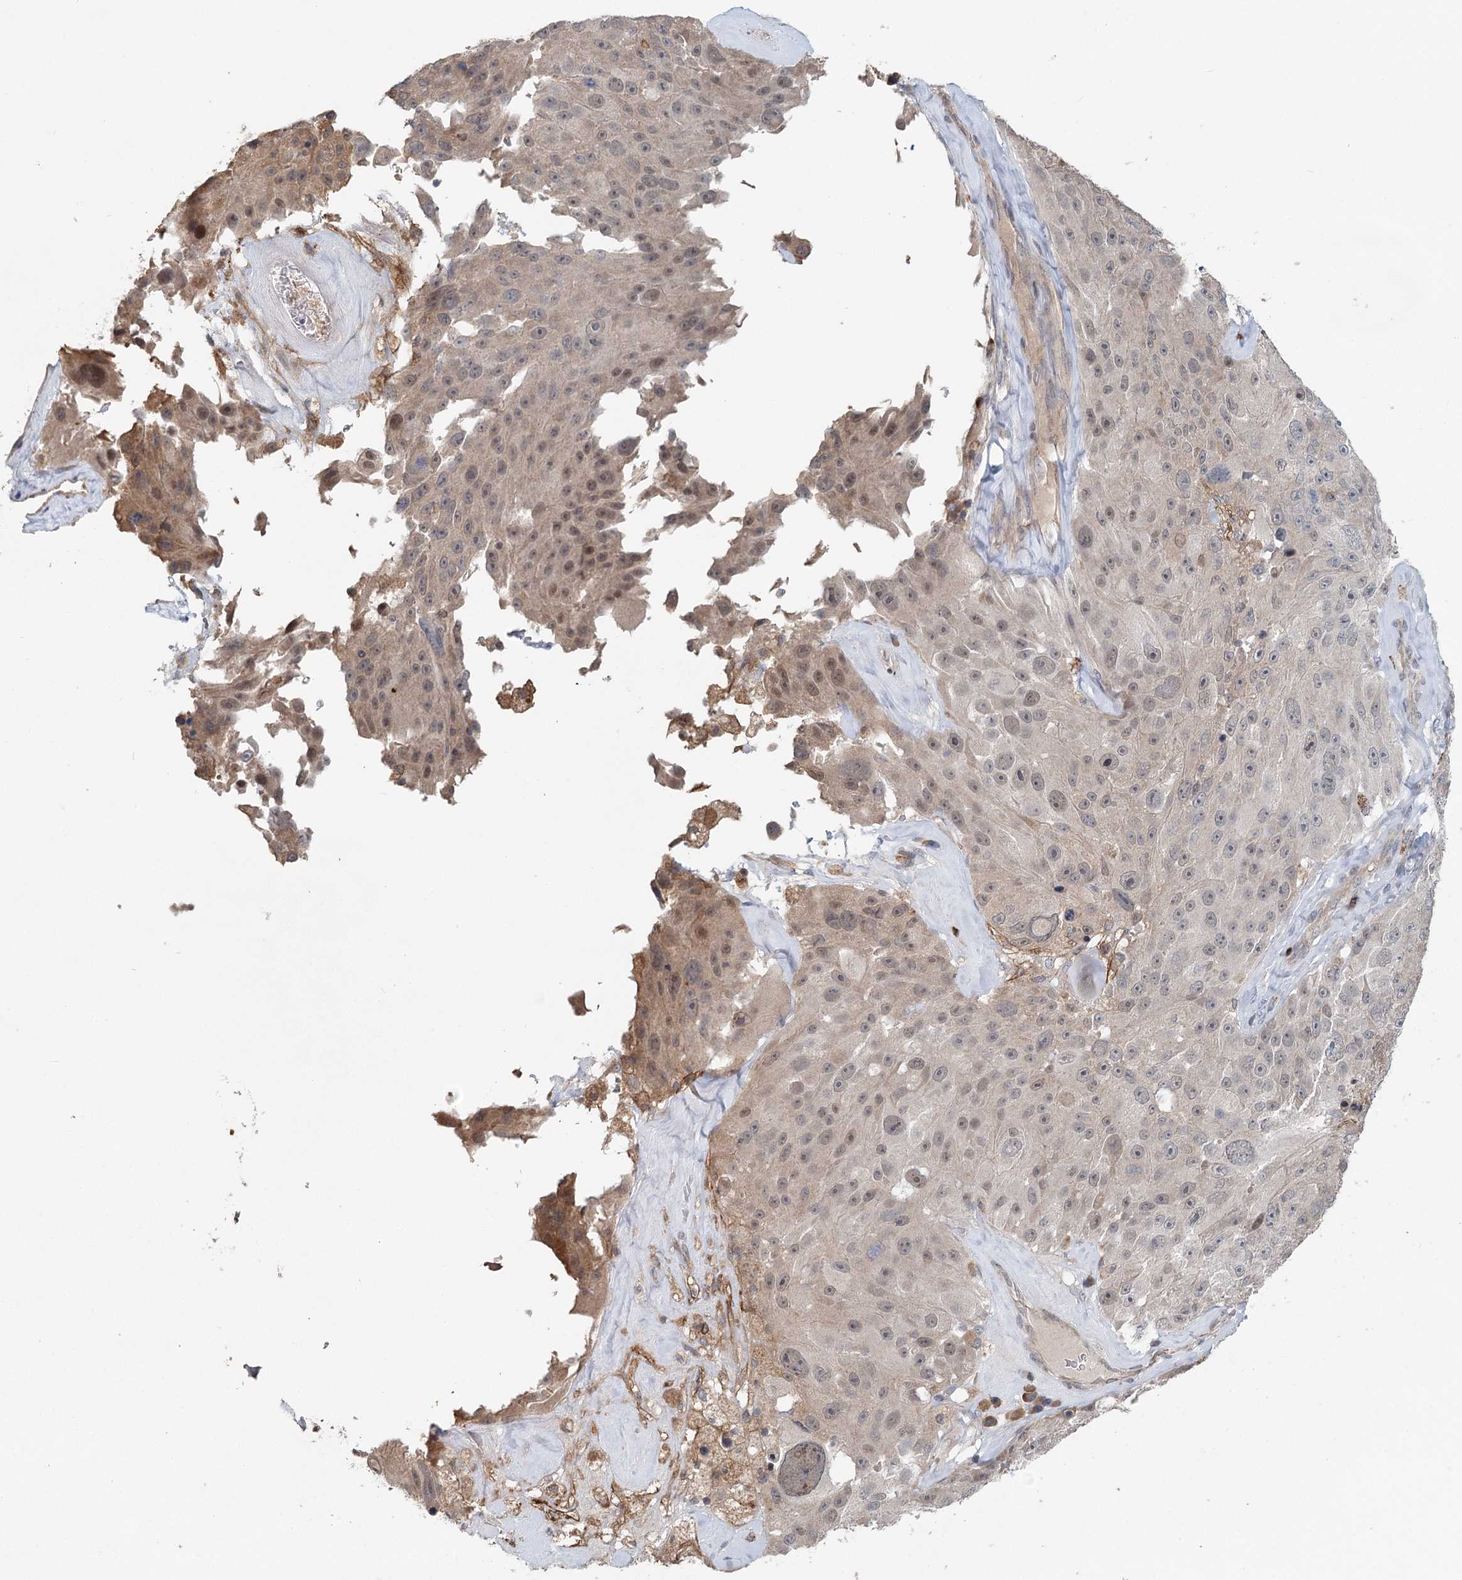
{"staining": {"intensity": "moderate", "quantity": "<25%", "location": "cytoplasmic/membranous,nuclear"}, "tissue": "melanoma", "cell_type": "Tumor cells", "image_type": "cancer", "snomed": [{"axis": "morphology", "description": "Malignant melanoma, Metastatic site"}, {"axis": "topography", "description": "Lymph node"}], "caption": "Immunohistochemistry (IHC) (DAB) staining of malignant melanoma (metastatic site) demonstrates moderate cytoplasmic/membranous and nuclear protein staining in approximately <25% of tumor cells. (DAB (3,3'-diaminobenzidine) IHC, brown staining for protein, blue staining for nuclei).", "gene": "RNF111", "patient": {"sex": "male", "age": 62}}